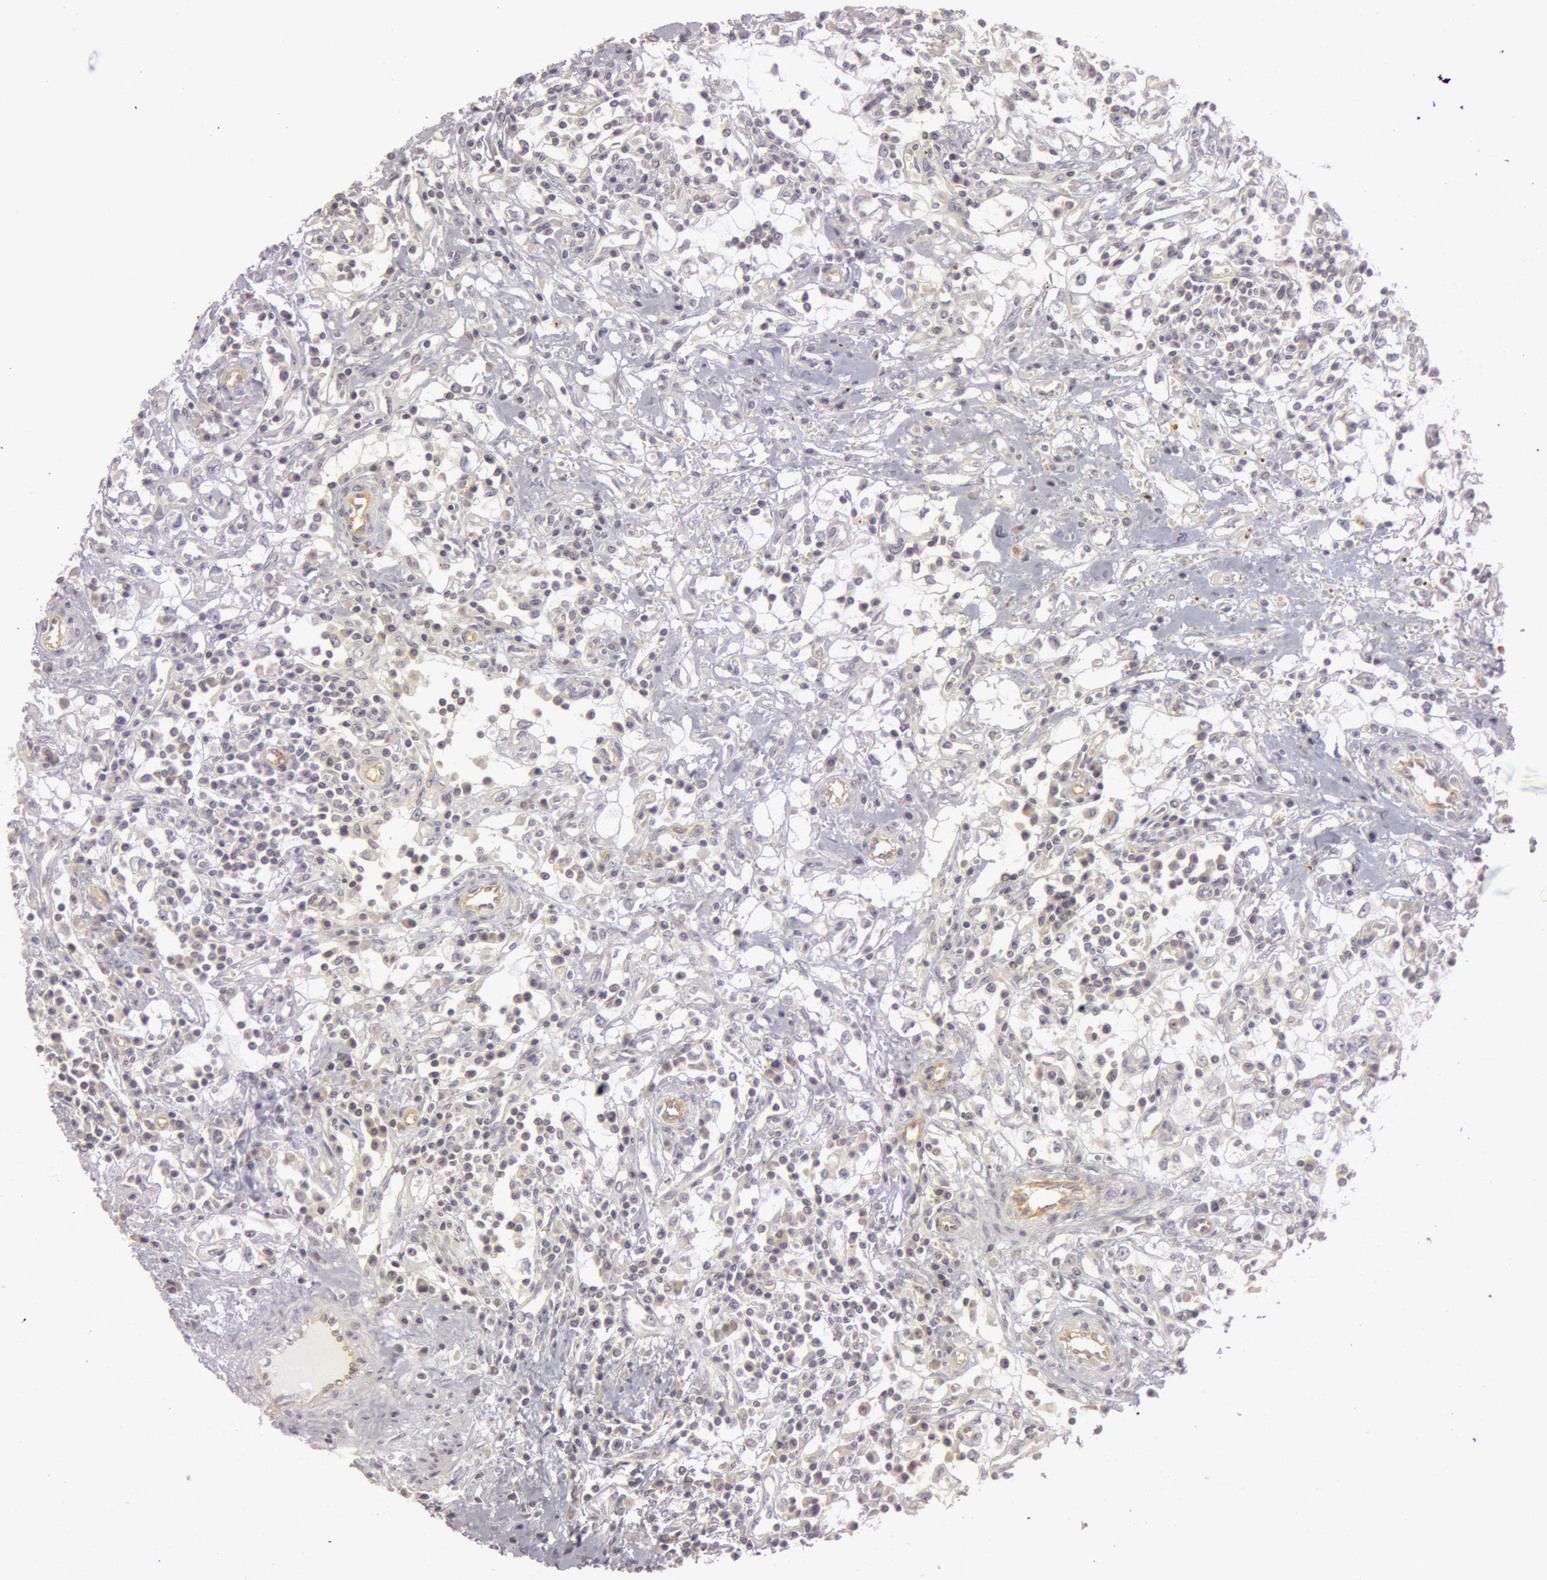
{"staining": {"intensity": "negative", "quantity": "none", "location": "none"}, "tissue": "renal cancer", "cell_type": "Tumor cells", "image_type": "cancer", "snomed": [{"axis": "morphology", "description": "Adenocarcinoma, NOS"}, {"axis": "topography", "description": "Kidney"}], "caption": "Tumor cells are negative for protein expression in human renal cancer.", "gene": "RALGAPA1", "patient": {"sex": "male", "age": 82}}